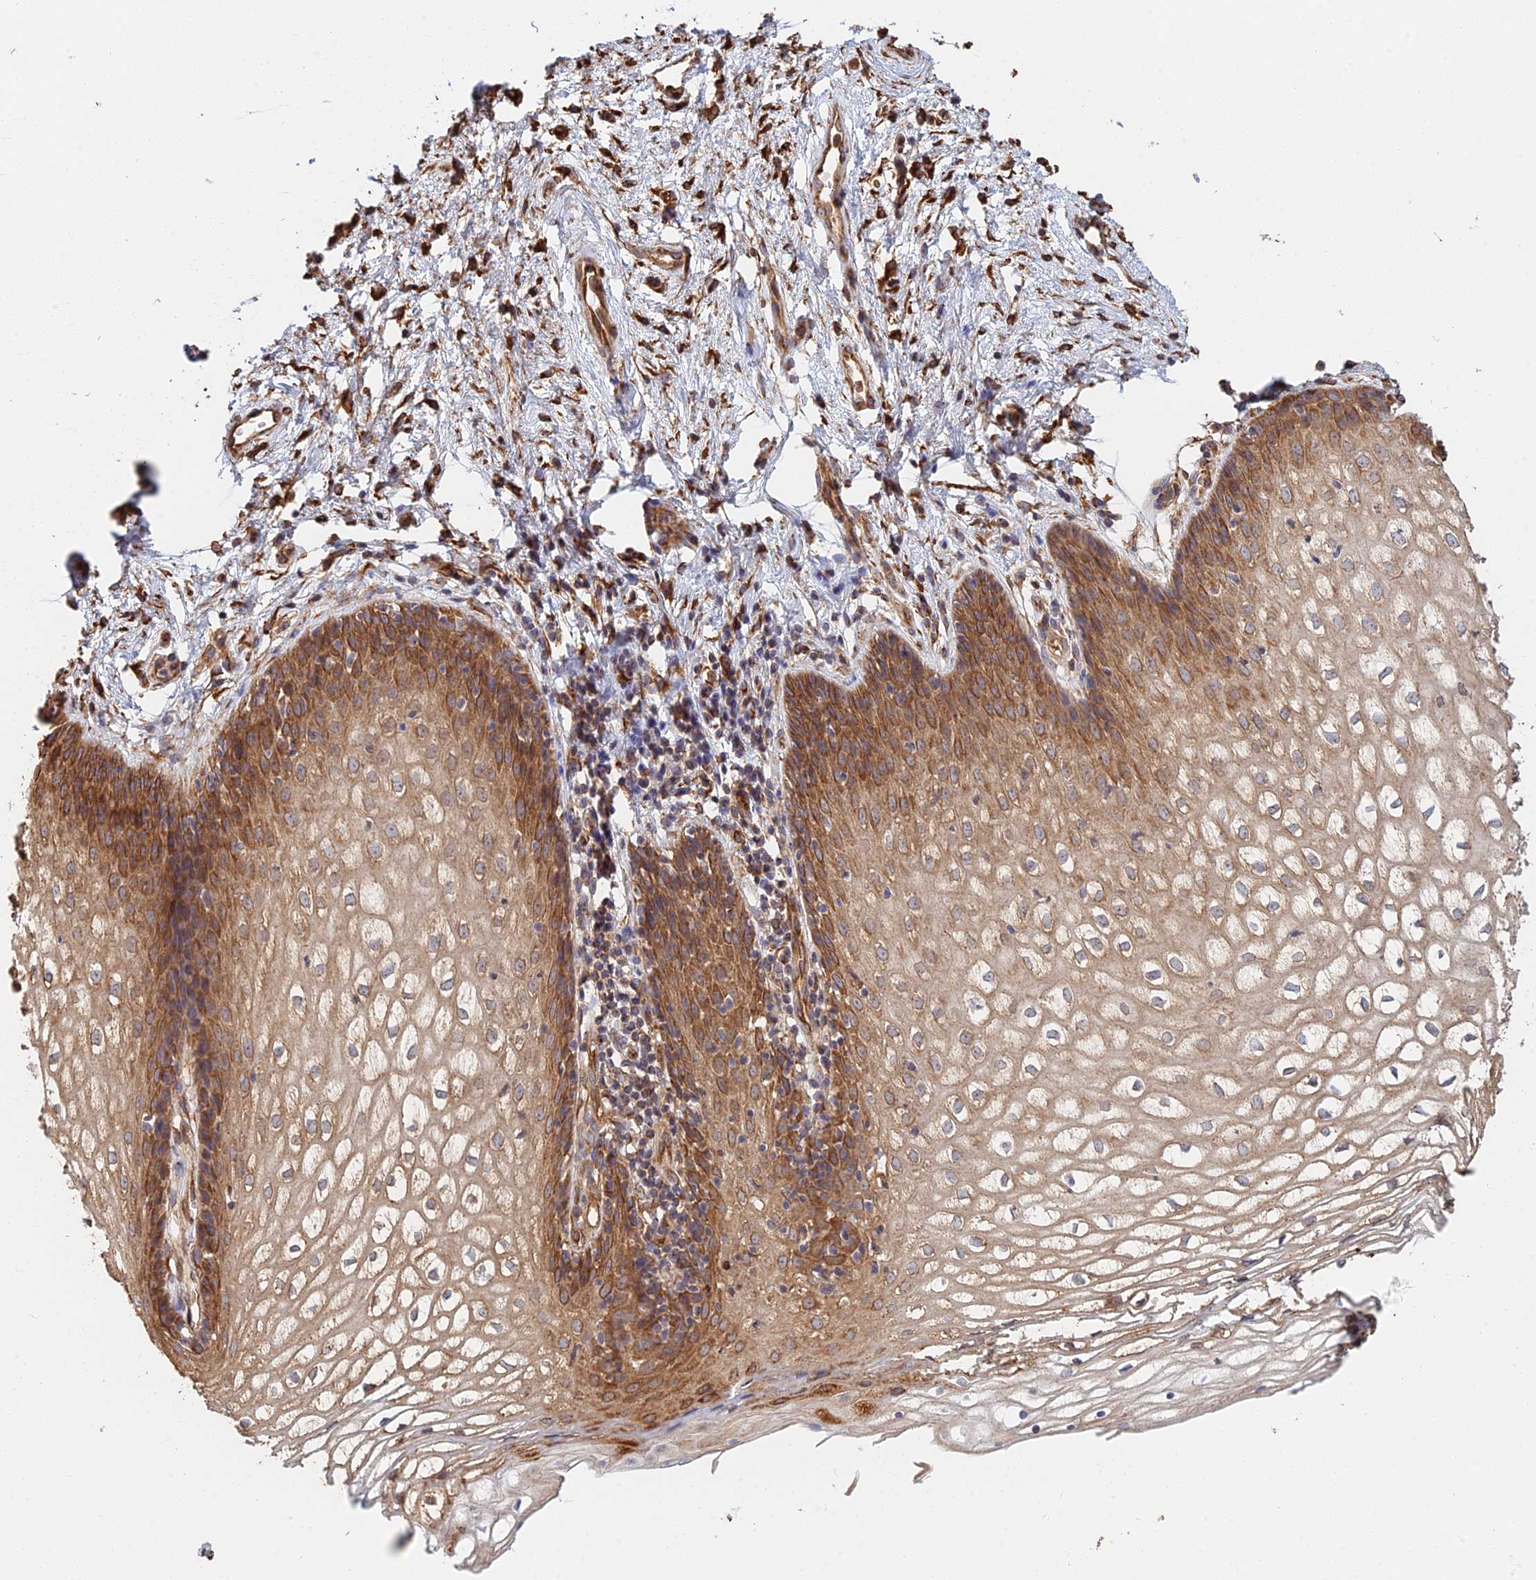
{"staining": {"intensity": "strong", "quantity": "25%-75%", "location": "cytoplasmic/membranous"}, "tissue": "vagina", "cell_type": "Squamous epithelial cells", "image_type": "normal", "snomed": [{"axis": "morphology", "description": "Normal tissue, NOS"}, {"axis": "topography", "description": "Vagina"}], "caption": "About 25%-75% of squamous epithelial cells in unremarkable human vagina exhibit strong cytoplasmic/membranous protein positivity as visualized by brown immunohistochemical staining.", "gene": "WBP11", "patient": {"sex": "female", "age": 34}}